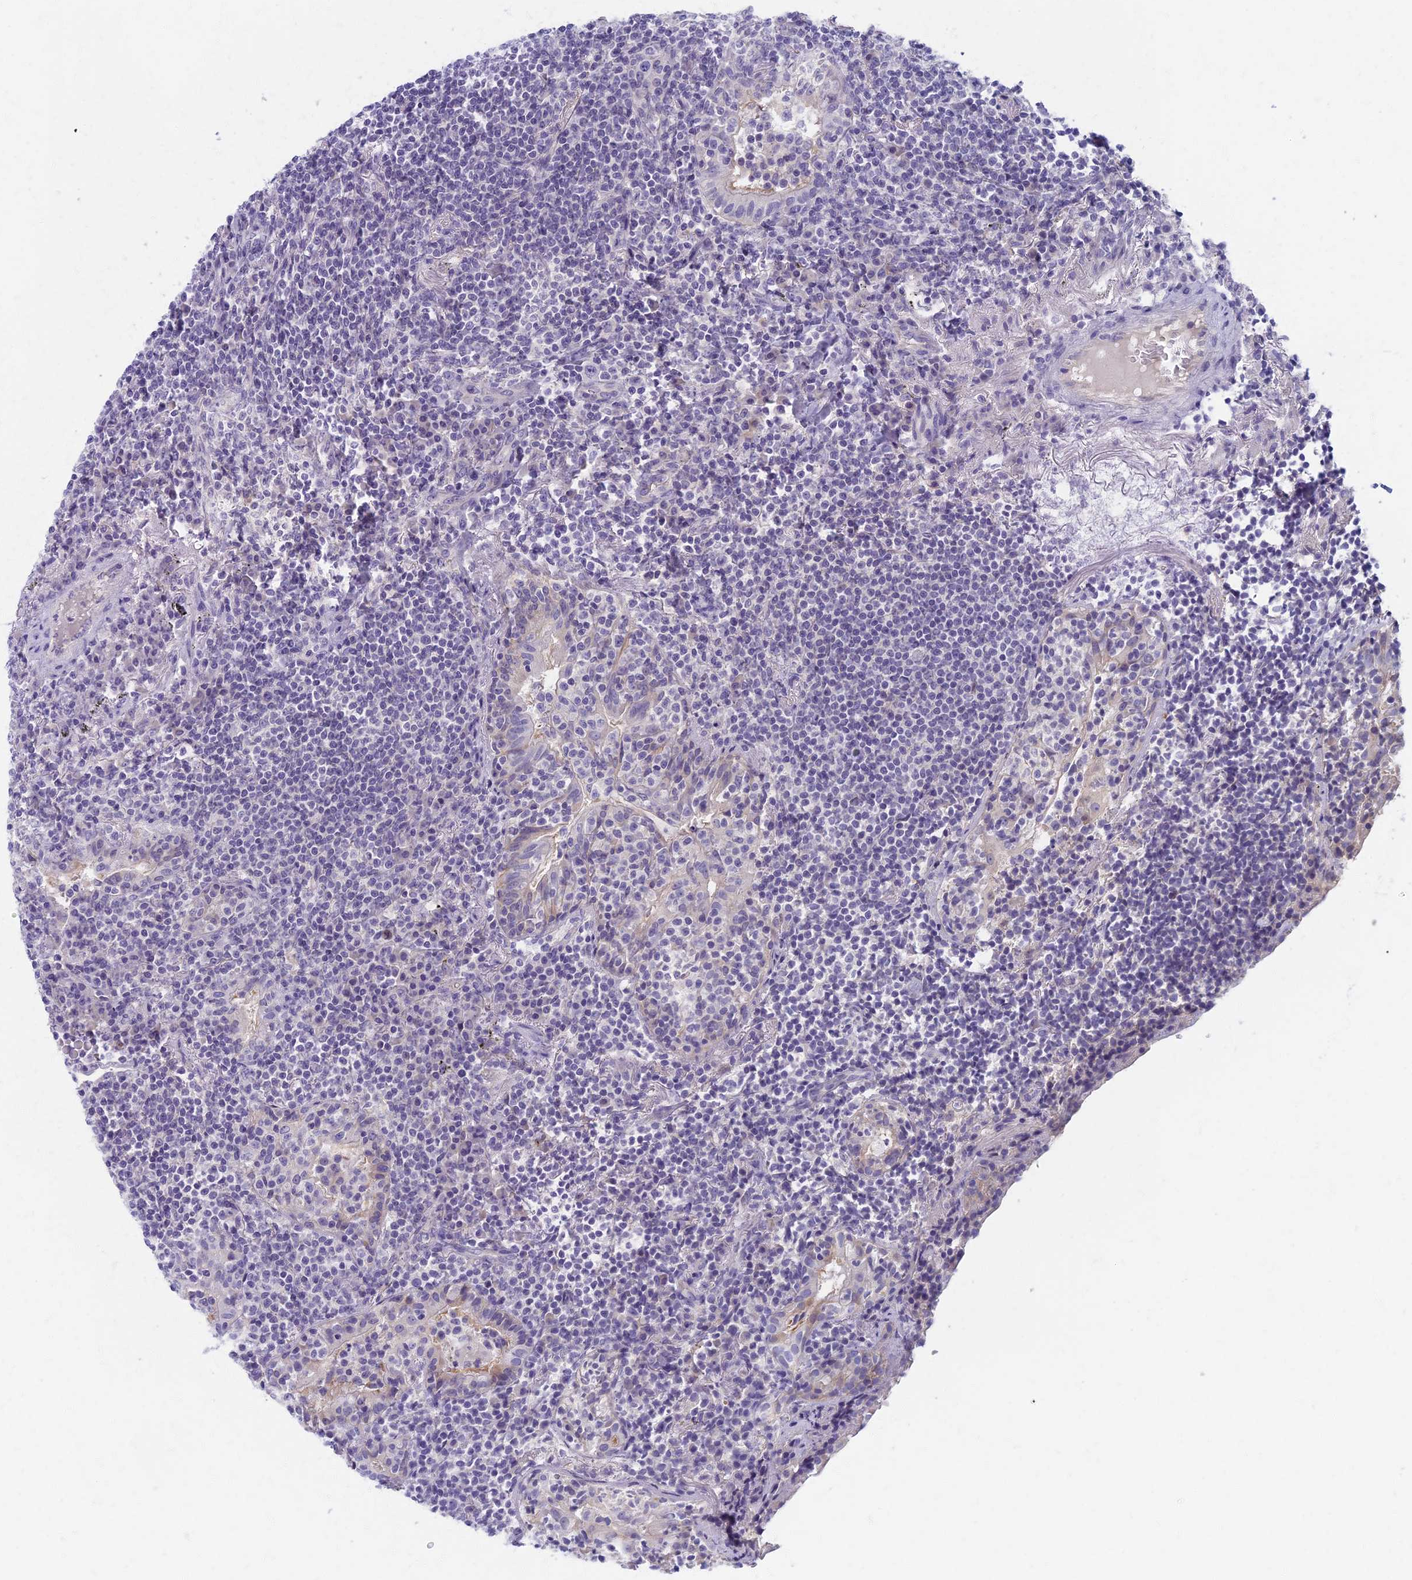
{"staining": {"intensity": "negative", "quantity": "none", "location": "none"}, "tissue": "lymphoma", "cell_type": "Tumor cells", "image_type": "cancer", "snomed": [{"axis": "morphology", "description": "Malignant lymphoma, non-Hodgkin's type, Low grade"}, {"axis": "topography", "description": "Lung"}], "caption": "Tumor cells show no significant staining in lymphoma. (Stains: DAB (3,3'-diaminobenzidine) immunohistochemistry (IHC) with hematoxylin counter stain, Microscopy: brightfield microscopy at high magnification).", "gene": "AP4E1", "patient": {"sex": "female", "age": 71}}